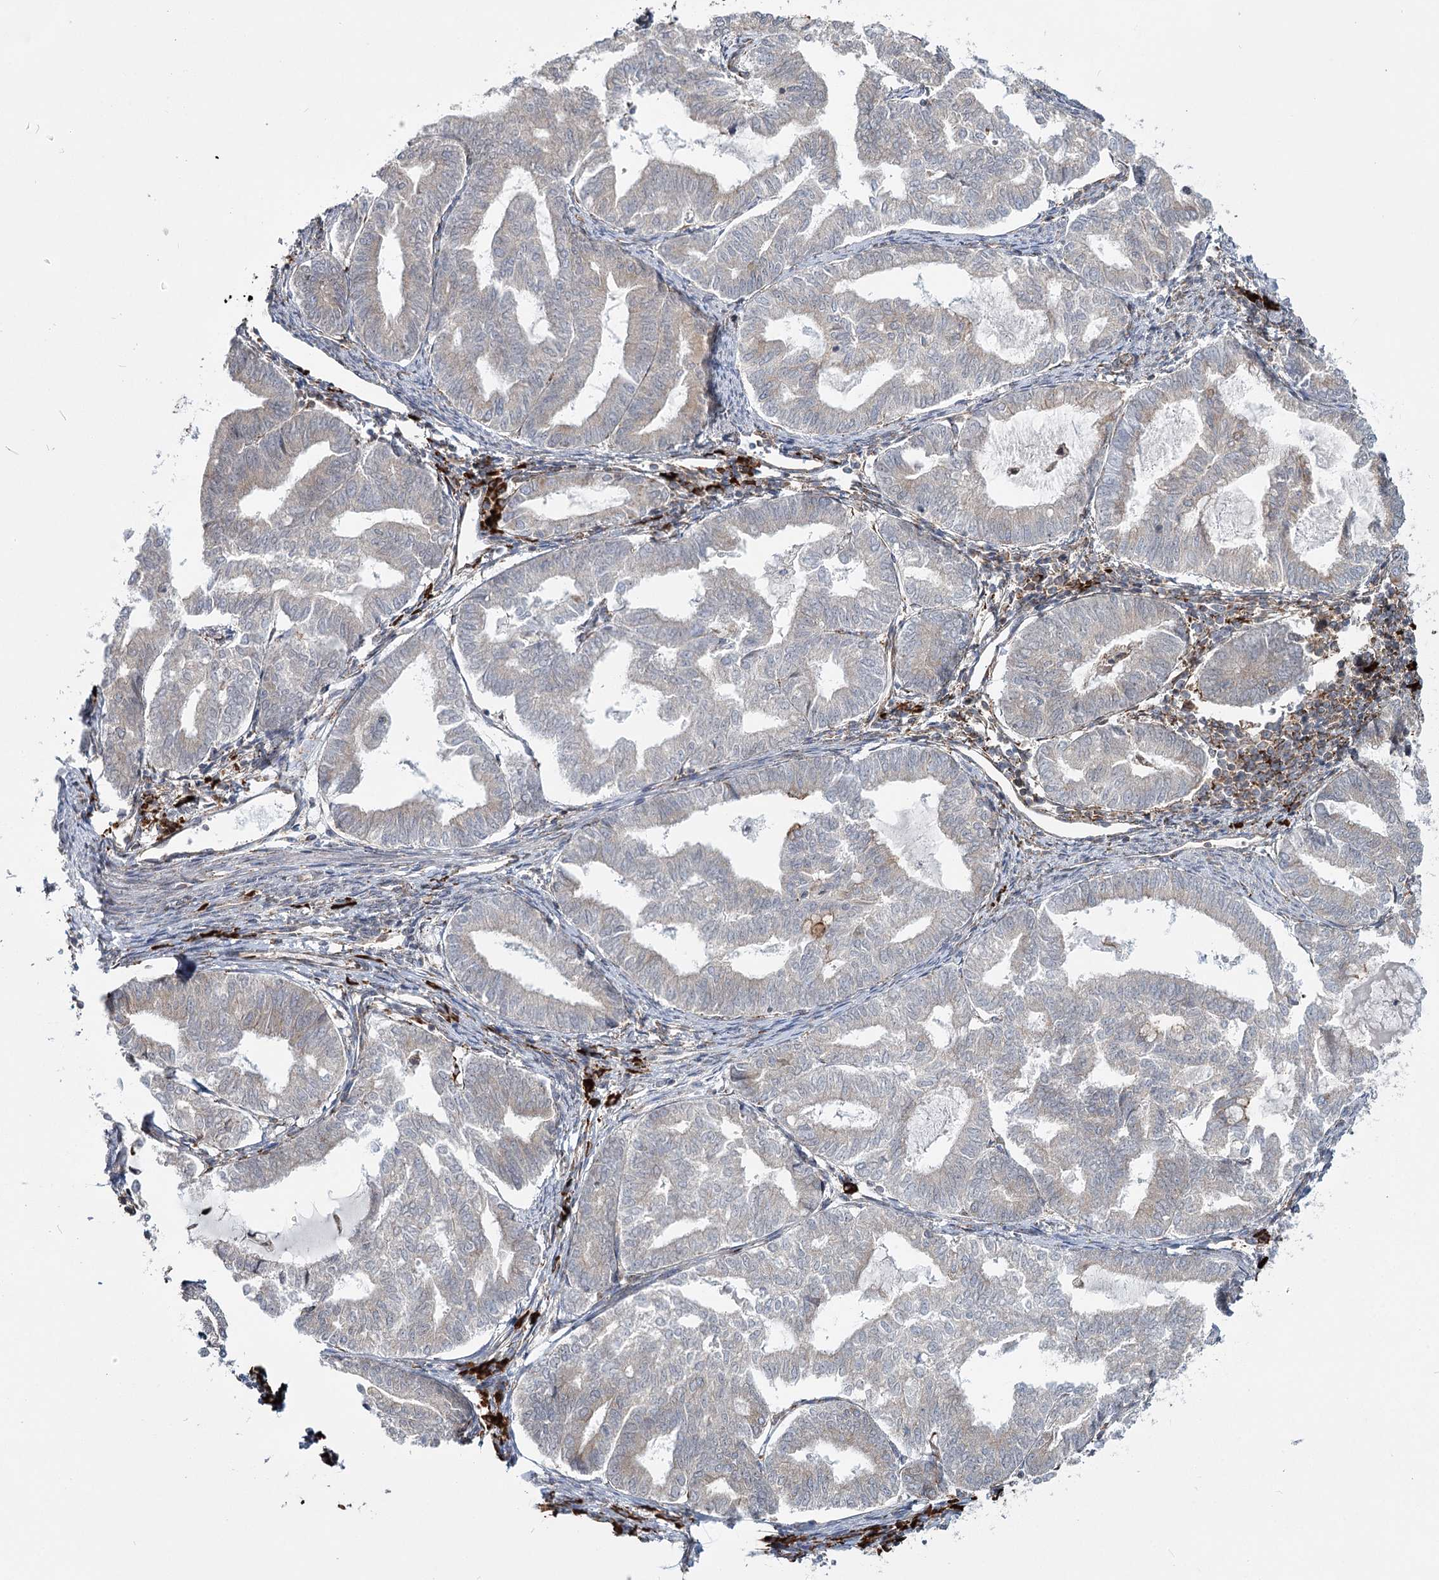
{"staining": {"intensity": "weak", "quantity": "25%-75%", "location": "cytoplasmic/membranous"}, "tissue": "endometrial cancer", "cell_type": "Tumor cells", "image_type": "cancer", "snomed": [{"axis": "morphology", "description": "Adenocarcinoma, NOS"}, {"axis": "topography", "description": "Endometrium"}], "caption": "A high-resolution photomicrograph shows immunohistochemistry staining of adenocarcinoma (endometrial), which displays weak cytoplasmic/membranous staining in approximately 25%-75% of tumor cells. (DAB (3,3'-diaminobenzidine) IHC with brightfield microscopy, high magnification).", "gene": "POGLUT1", "patient": {"sex": "female", "age": 79}}